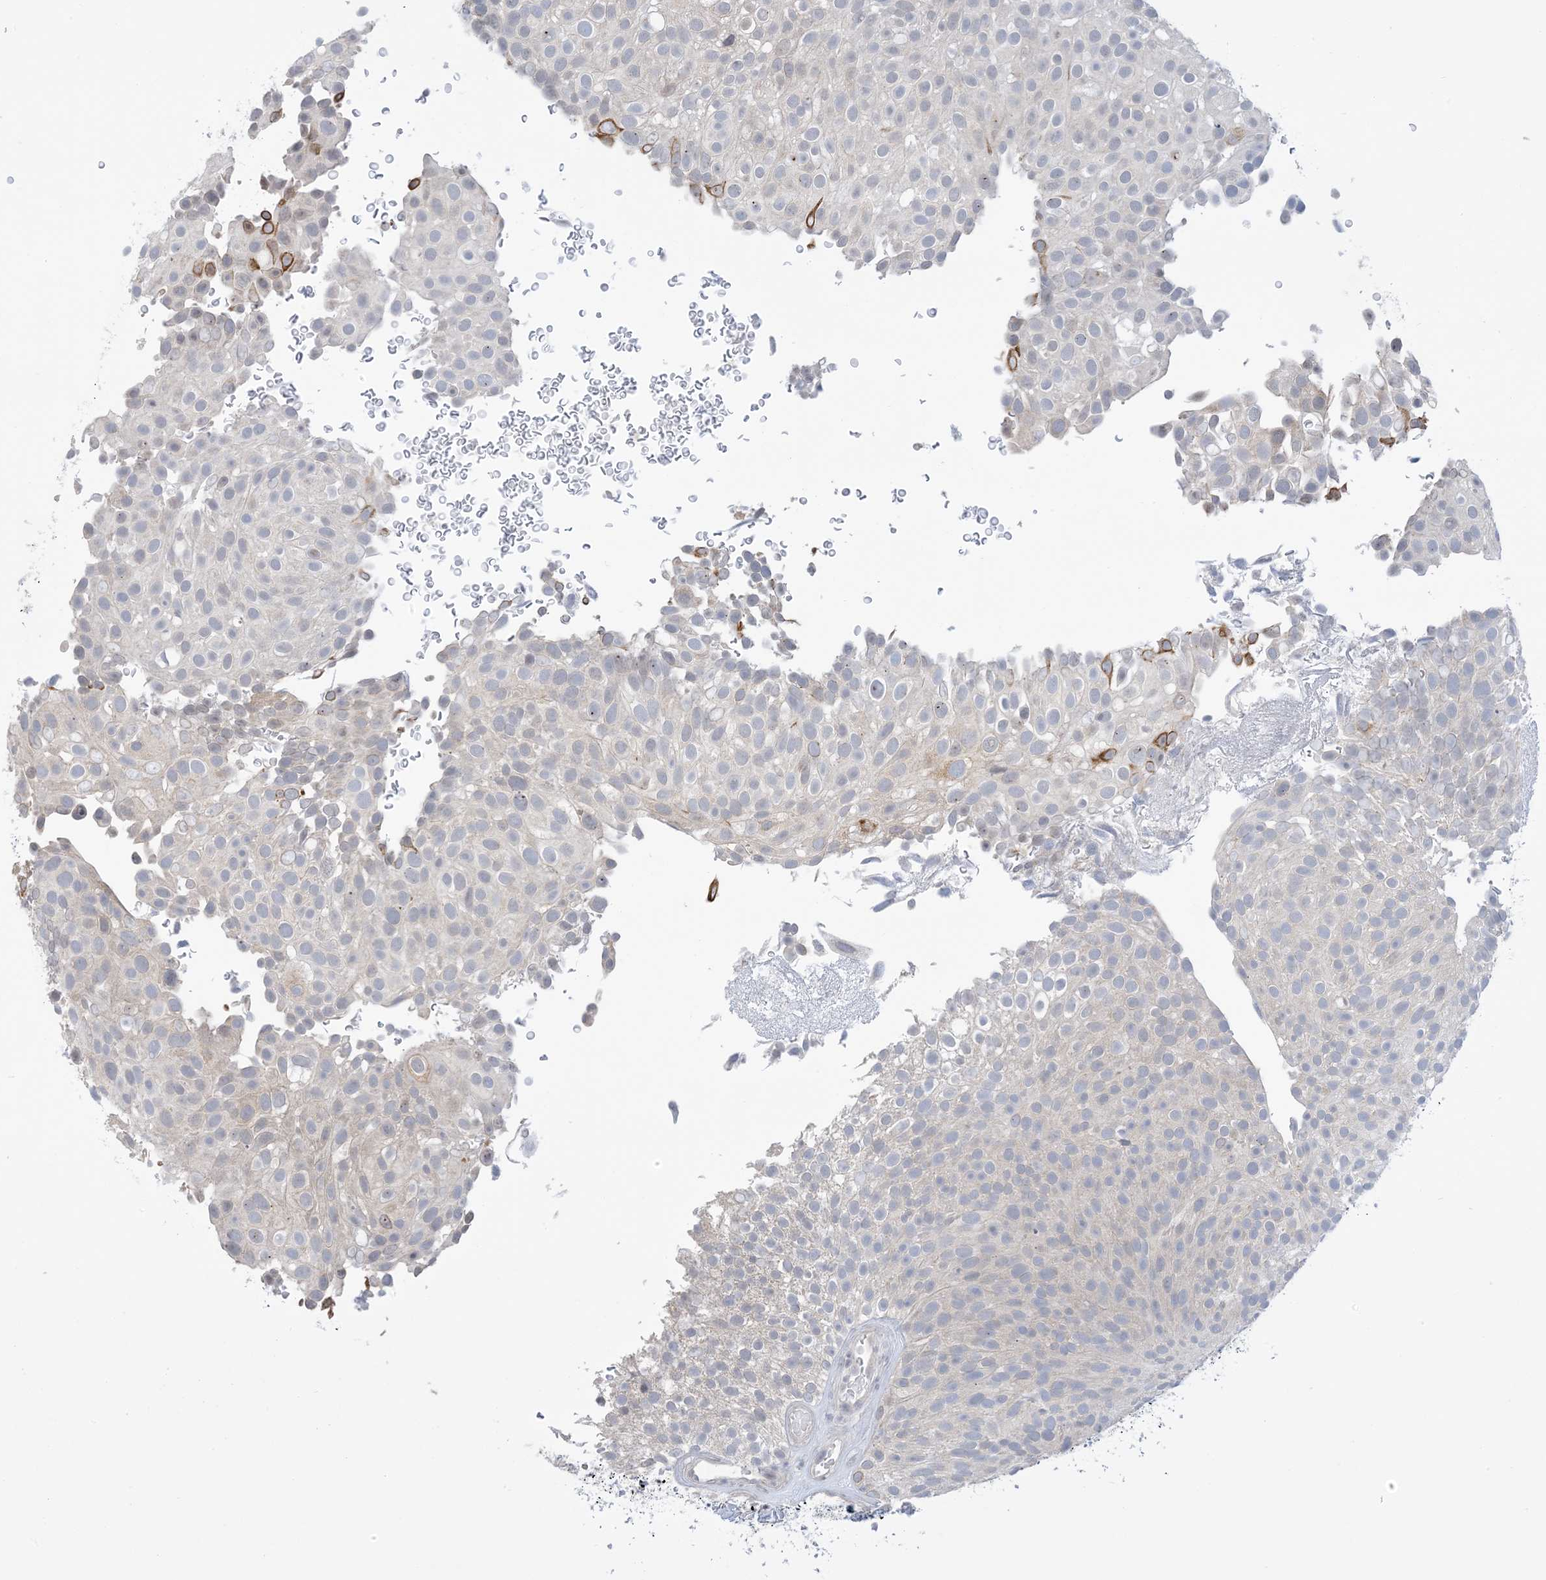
{"staining": {"intensity": "negative", "quantity": "none", "location": "none"}, "tissue": "urothelial cancer", "cell_type": "Tumor cells", "image_type": "cancer", "snomed": [{"axis": "morphology", "description": "Urothelial carcinoma, Low grade"}, {"axis": "topography", "description": "Urinary bladder"}], "caption": "Histopathology image shows no significant protein staining in tumor cells of low-grade urothelial carcinoma.", "gene": "TTYH1", "patient": {"sex": "male", "age": 78}}